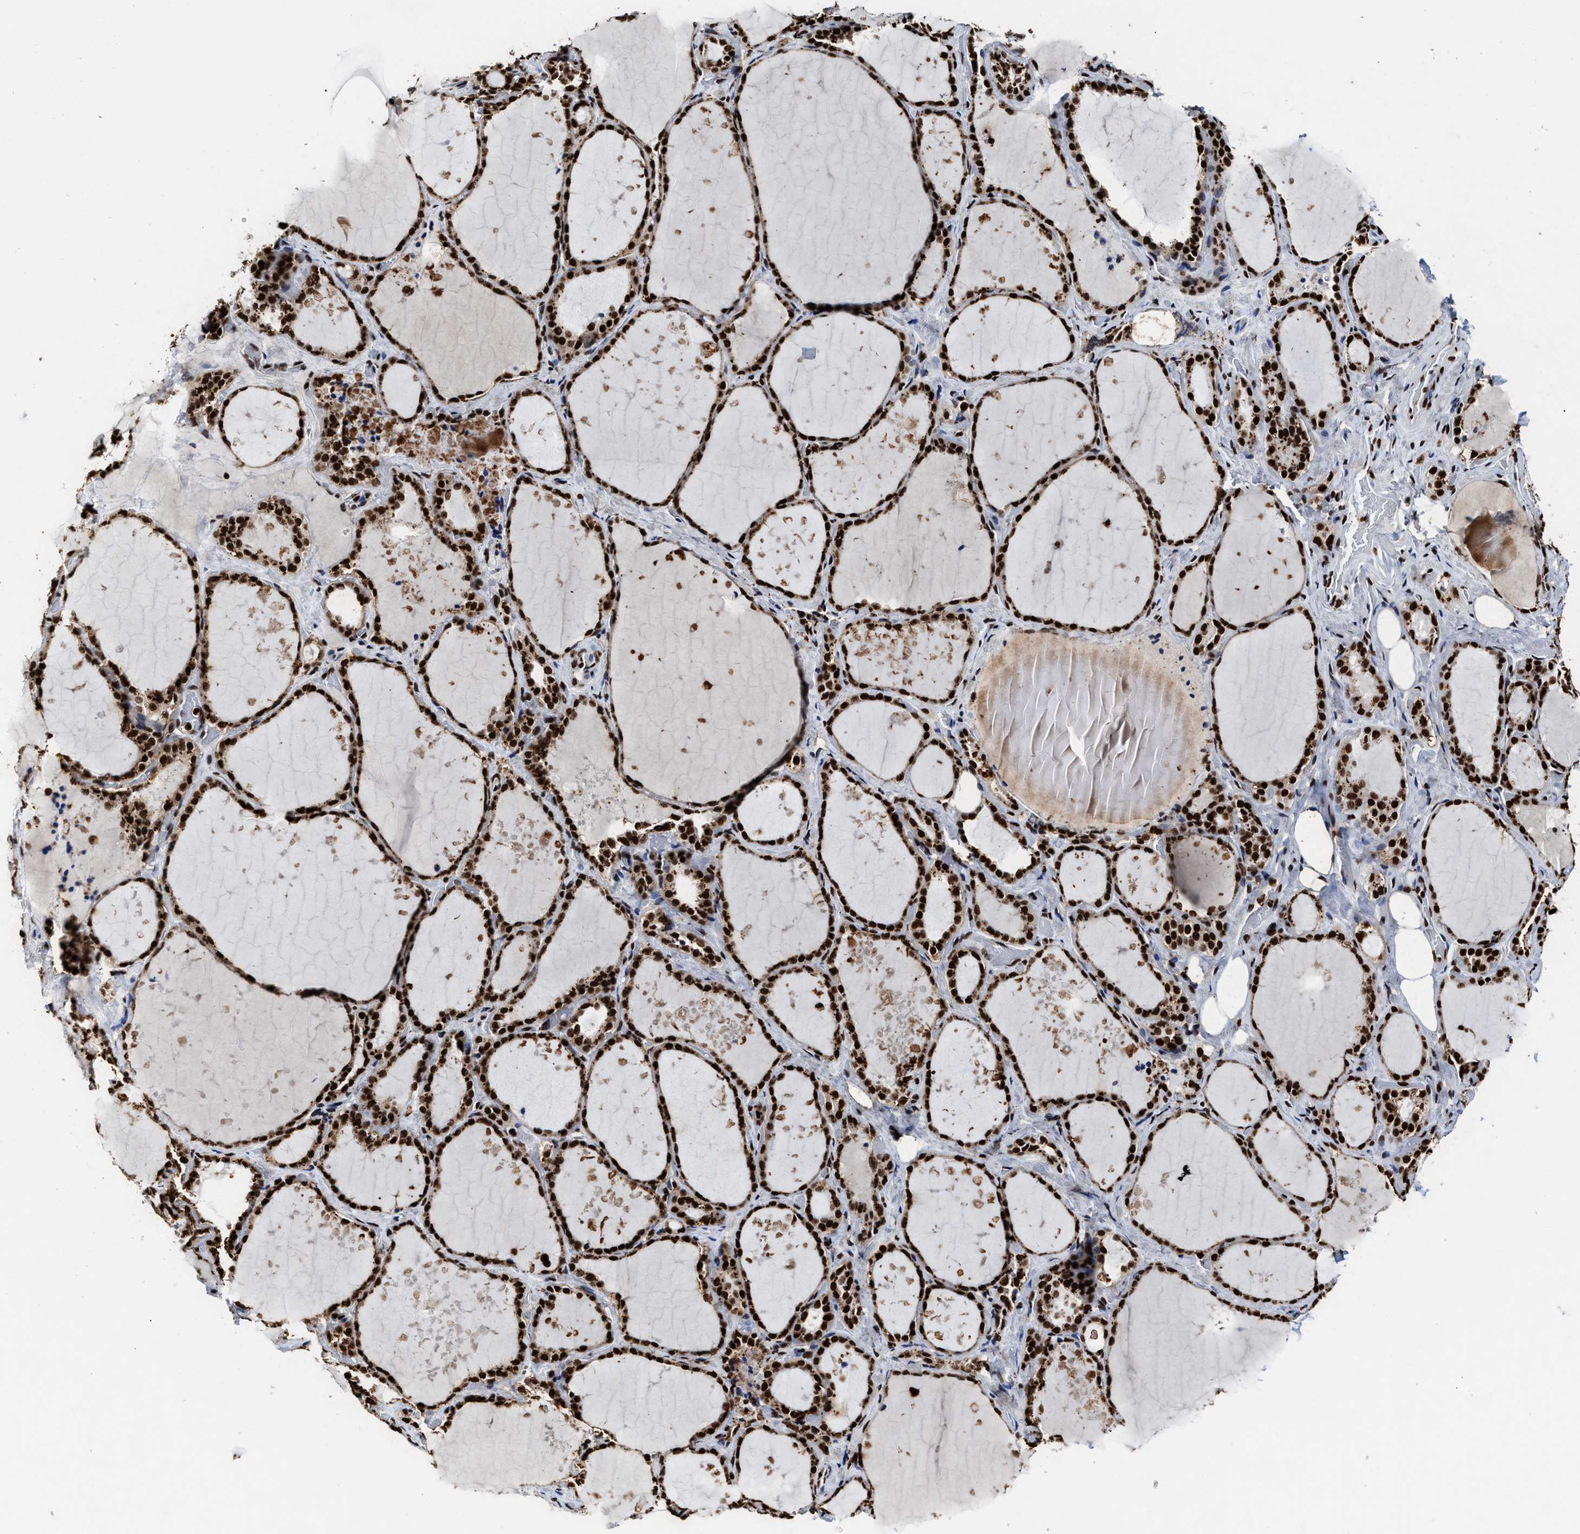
{"staining": {"intensity": "strong", "quantity": ">75%", "location": "cytoplasmic/membranous,nuclear"}, "tissue": "thyroid gland", "cell_type": "Glandular cells", "image_type": "normal", "snomed": [{"axis": "morphology", "description": "Normal tissue, NOS"}, {"axis": "topography", "description": "Thyroid gland"}], "caption": "Human thyroid gland stained with a brown dye shows strong cytoplasmic/membranous,nuclear positive positivity in approximately >75% of glandular cells.", "gene": "ALYREF", "patient": {"sex": "female", "age": 44}}